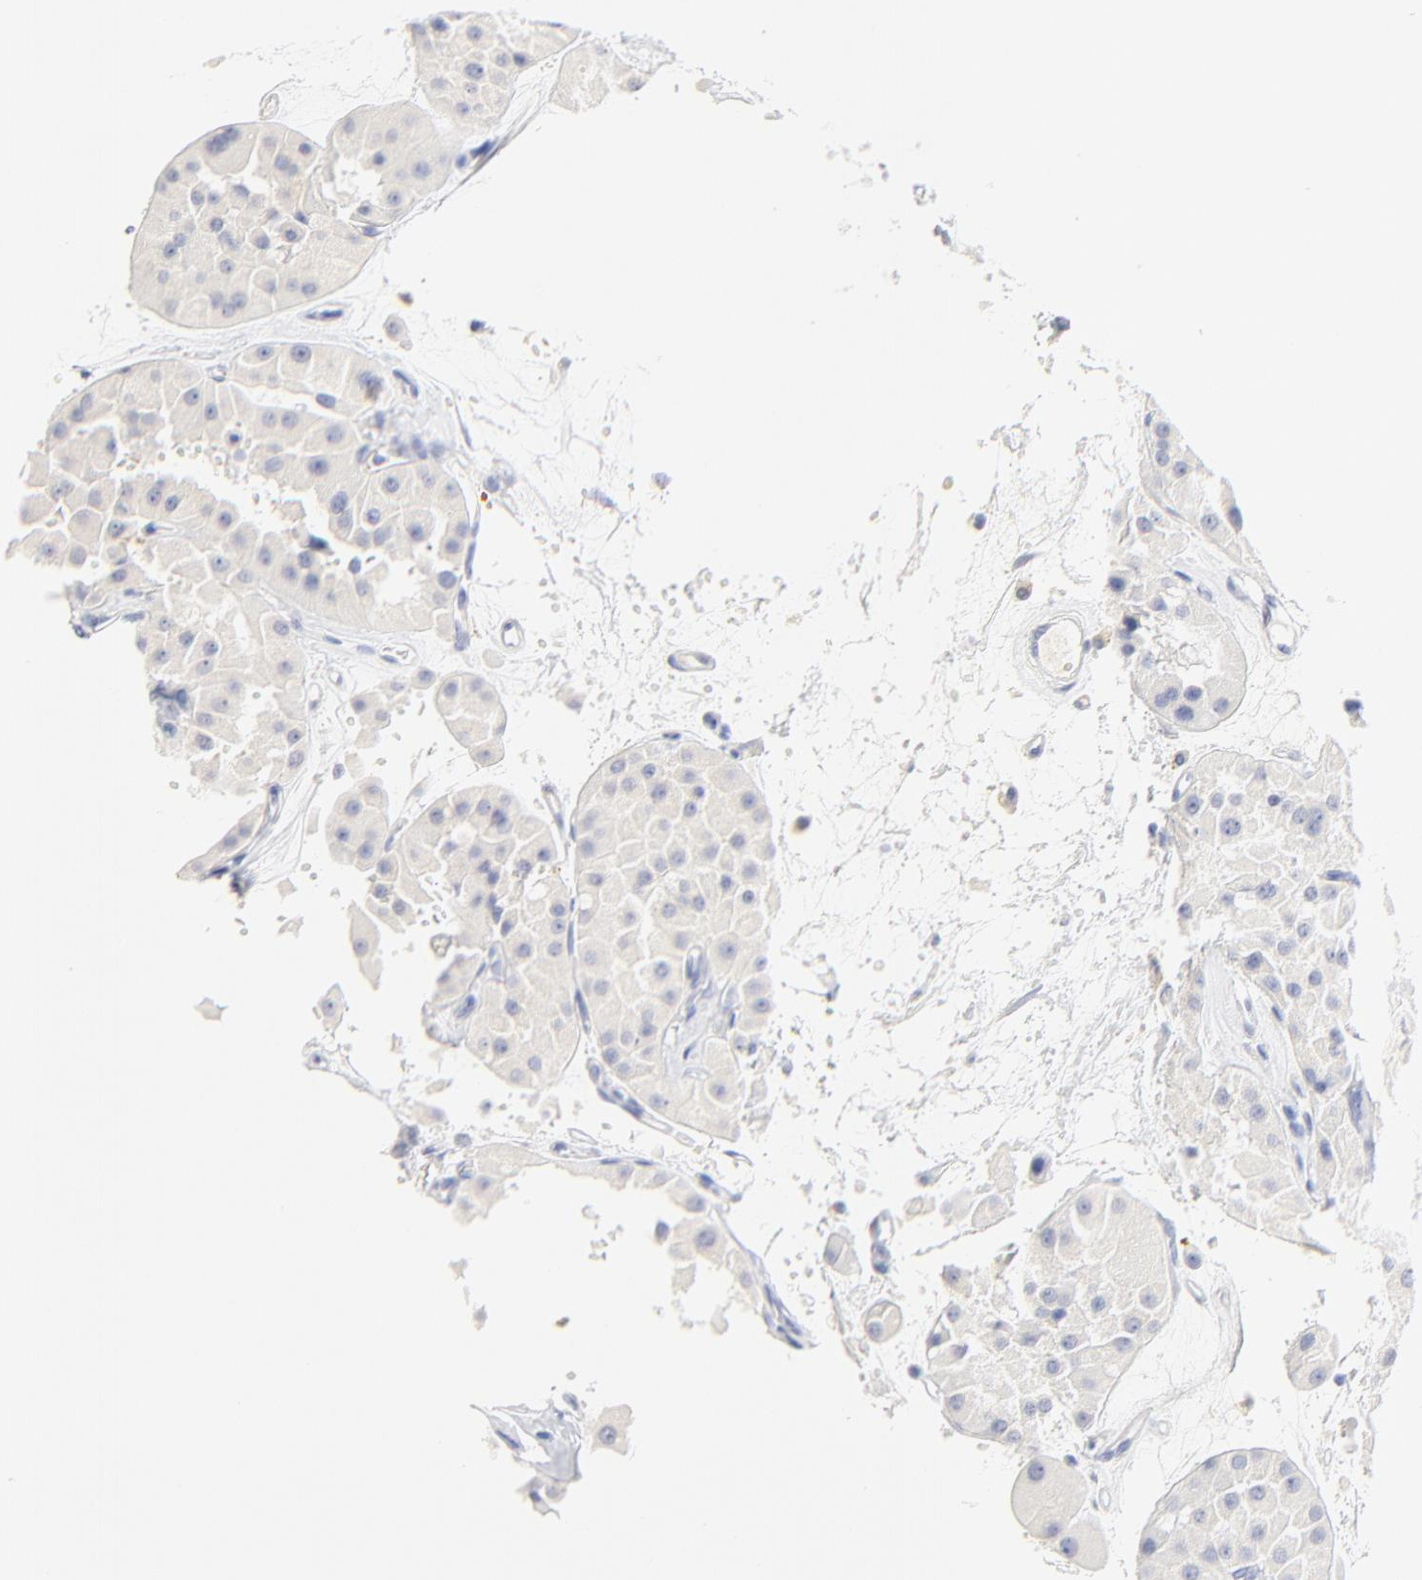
{"staining": {"intensity": "negative", "quantity": "none", "location": "none"}, "tissue": "renal cancer", "cell_type": "Tumor cells", "image_type": "cancer", "snomed": [{"axis": "morphology", "description": "Adenocarcinoma, uncertain malignant potential"}, {"axis": "topography", "description": "Kidney"}], "caption": "Renal cancer was stained to show a protein in brown. There is no significant staining in tumor cells. (DAB immunohistochemistry, high magnification).", "gene": "SULT4A1", "patient": {"sex": "male", "age": 63}}